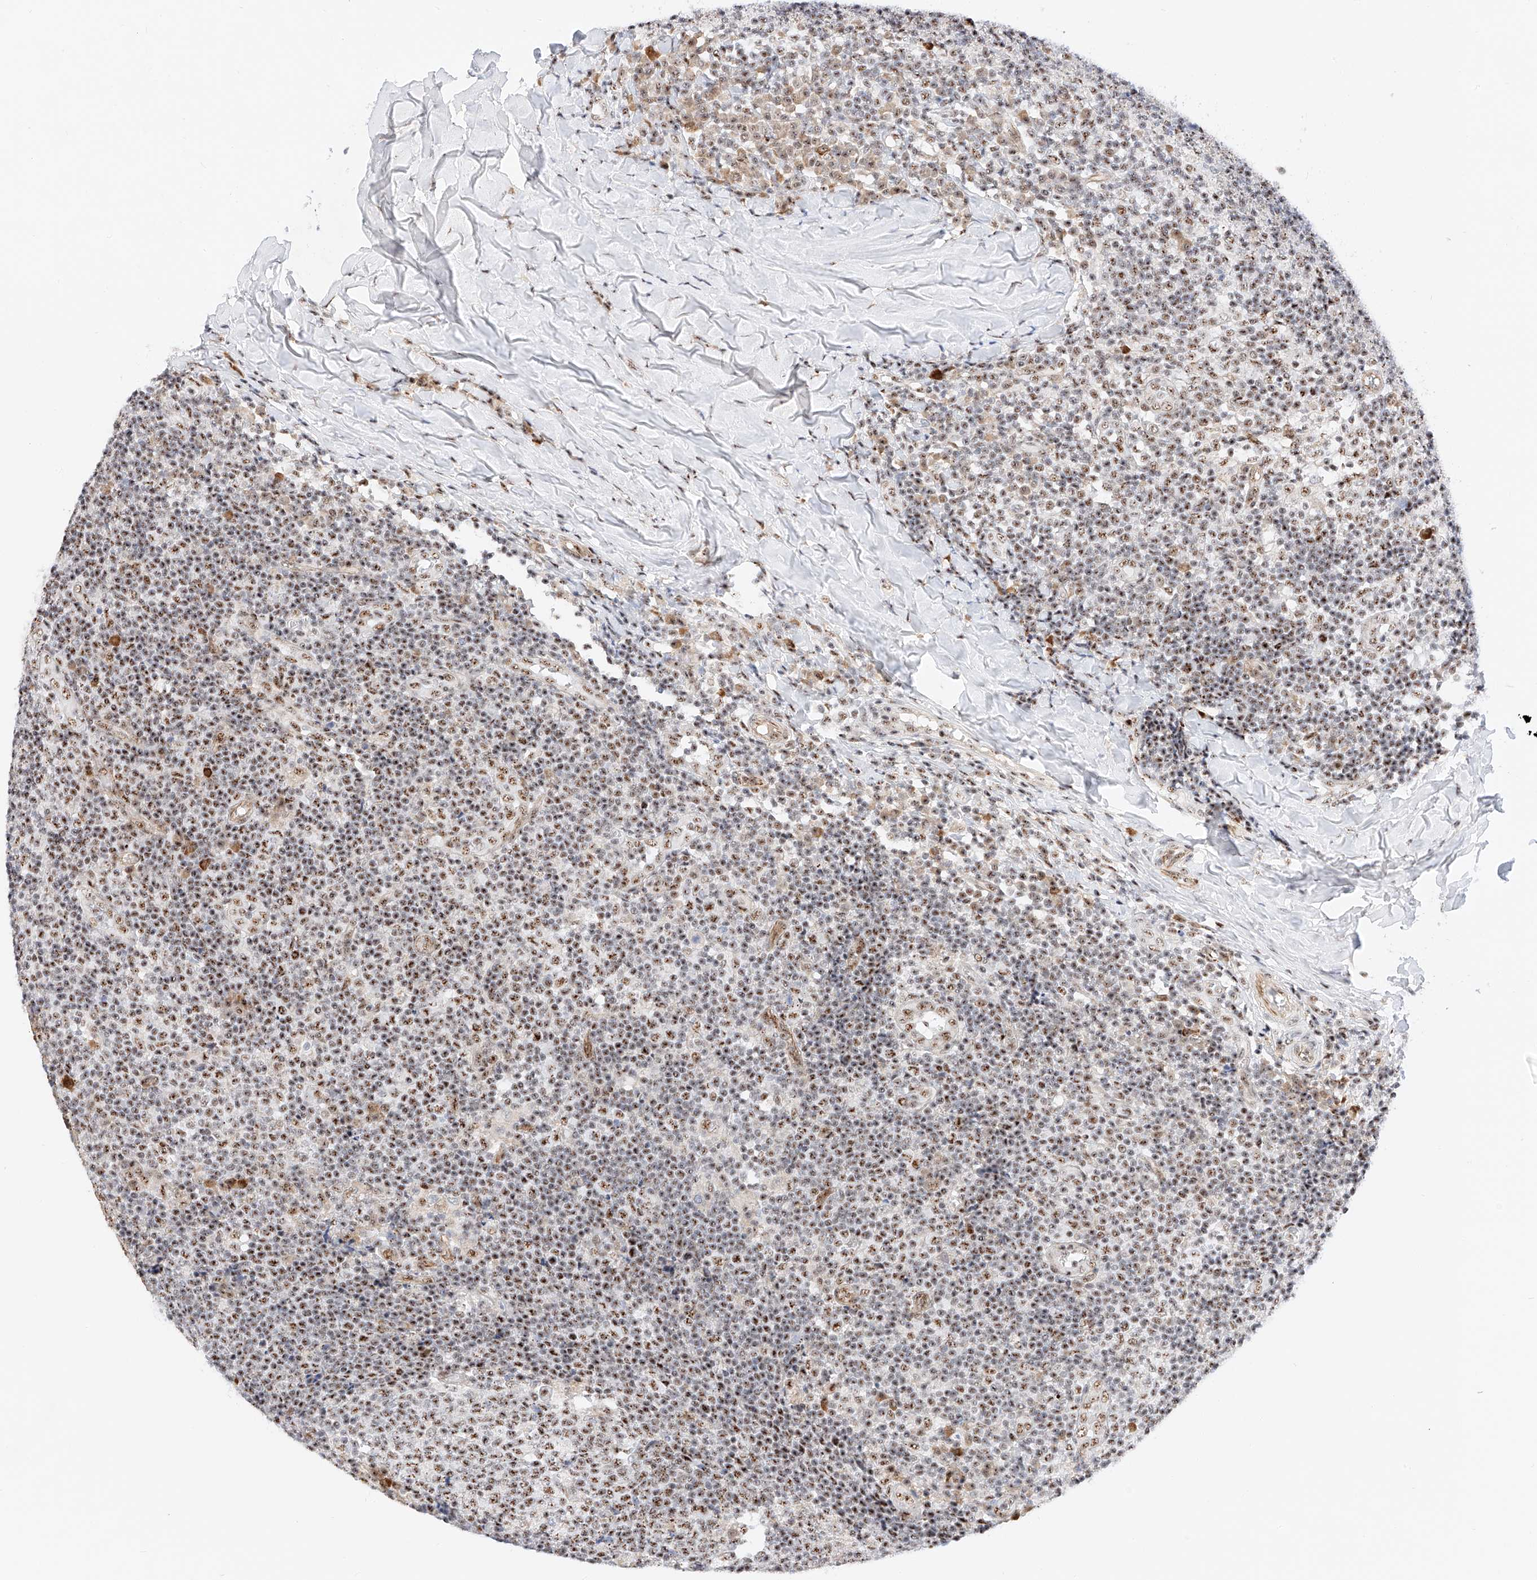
{"staining": {"intensity": "moderate", "quantity": ">75%", "location": "nuclear"}, "tissue": "tonsil", "cell_type": "Germinal center cells", "image_type": "normal", "snomed": [{"axis": "morphology", "description": "Normal tissue, NOS"}, {"axis": "topography", "description": "Tonsil"}], "caption": "Tonsil stained for a protein exhibits moderate nuclear positivity in germinal center cells. (IHC, brightfield microscopy, high magnification).", "gene": "ATXN7L2", "patient": {"sex": "female", "age": 19}}